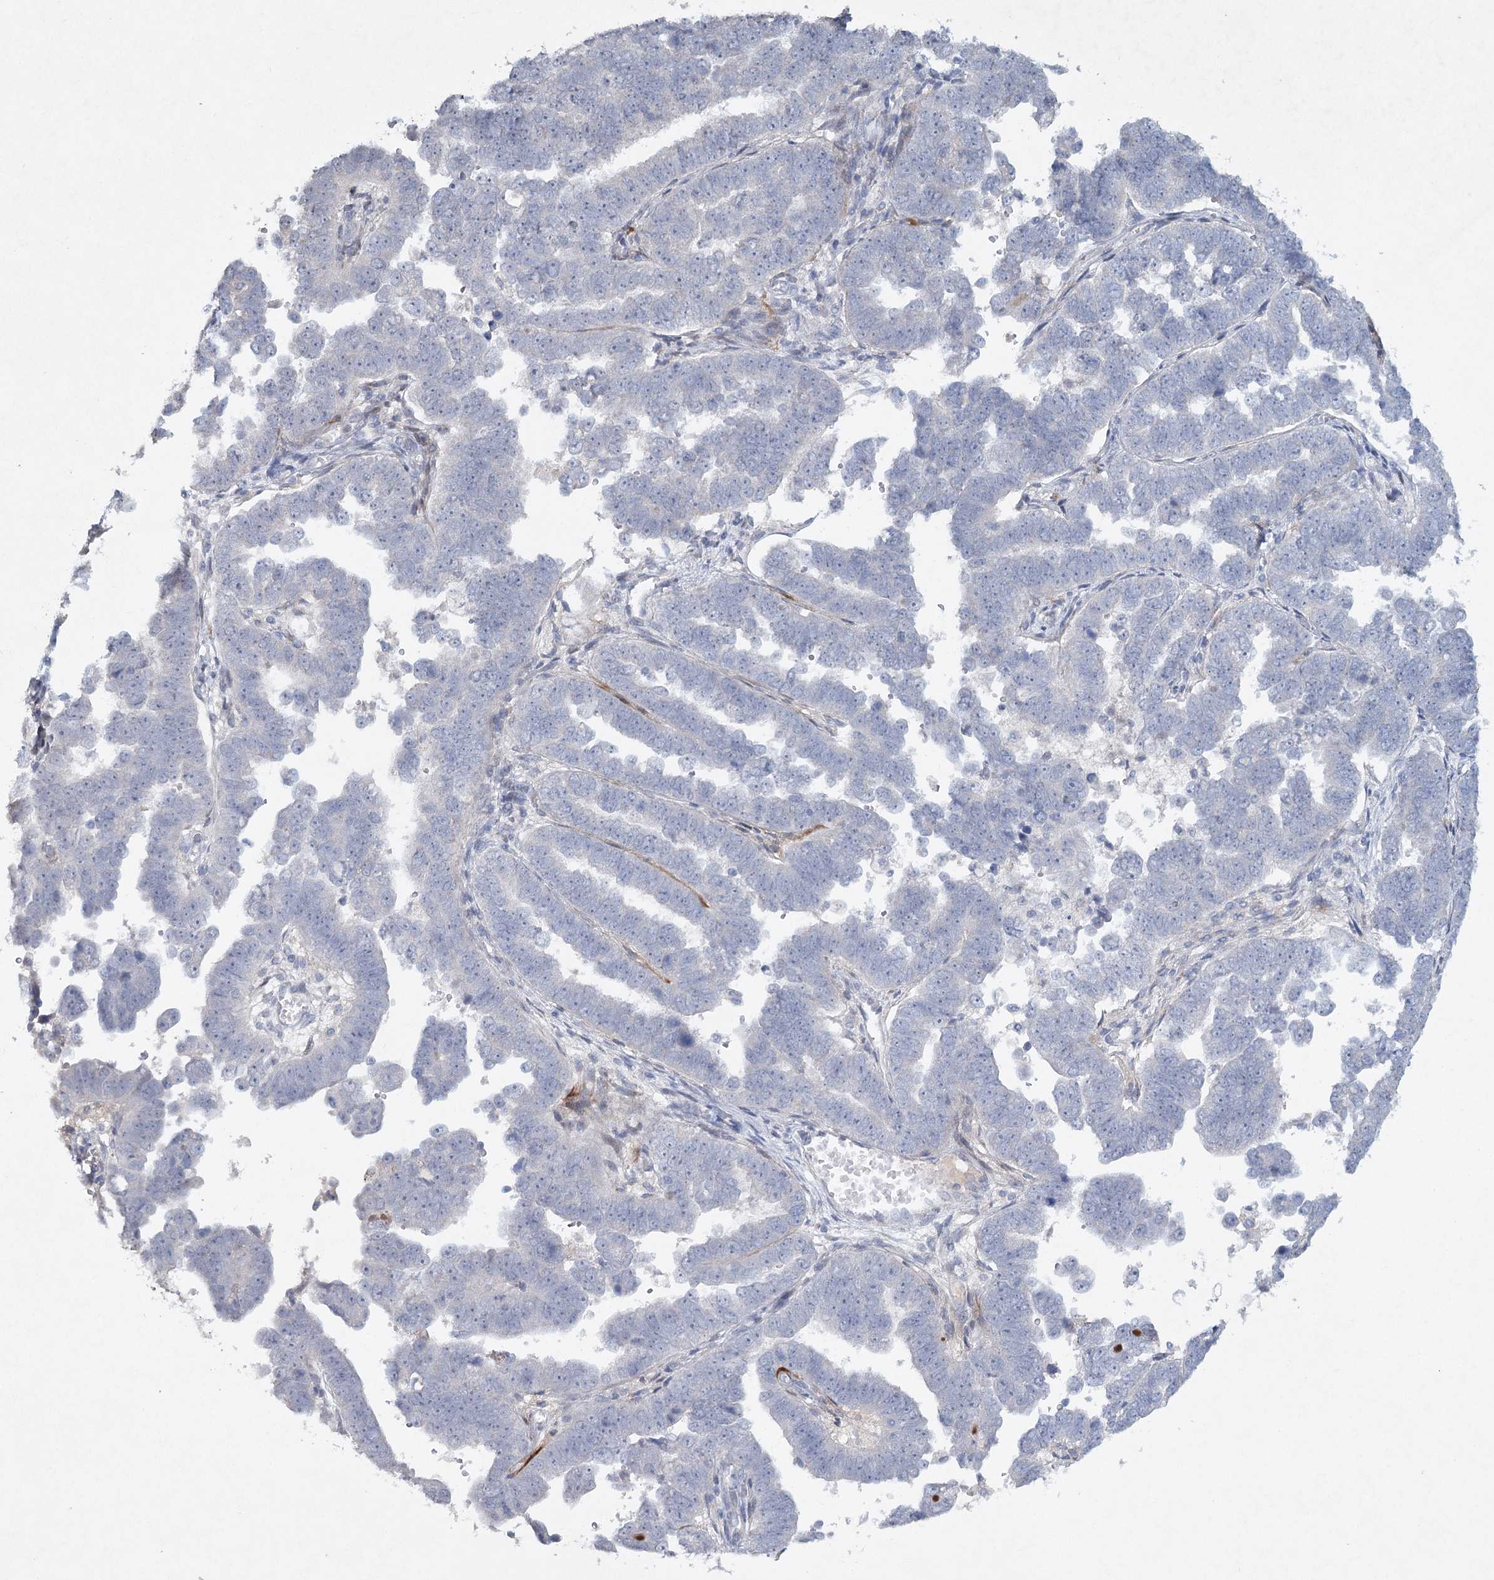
{"staining": {"intensity": "negative", "quantity": "none", "location": "none"}, "tissue": "endometrial cancer", "cell_type": "Tumor cells", "image_type": "cancer", "snomed": [{"axis": "morphology", "description": "Adenocarcinoma, NOS"}, {"axis": "topography", "description": "Endometrium"}], "caption": "IHC photomicrograph of human adenocarcinoma (endometrial) stained for a protein (brown), which displays no positivity in tumor cells.", "gene": "RFX6", "patient": {"sex": "female", "age": 75}}